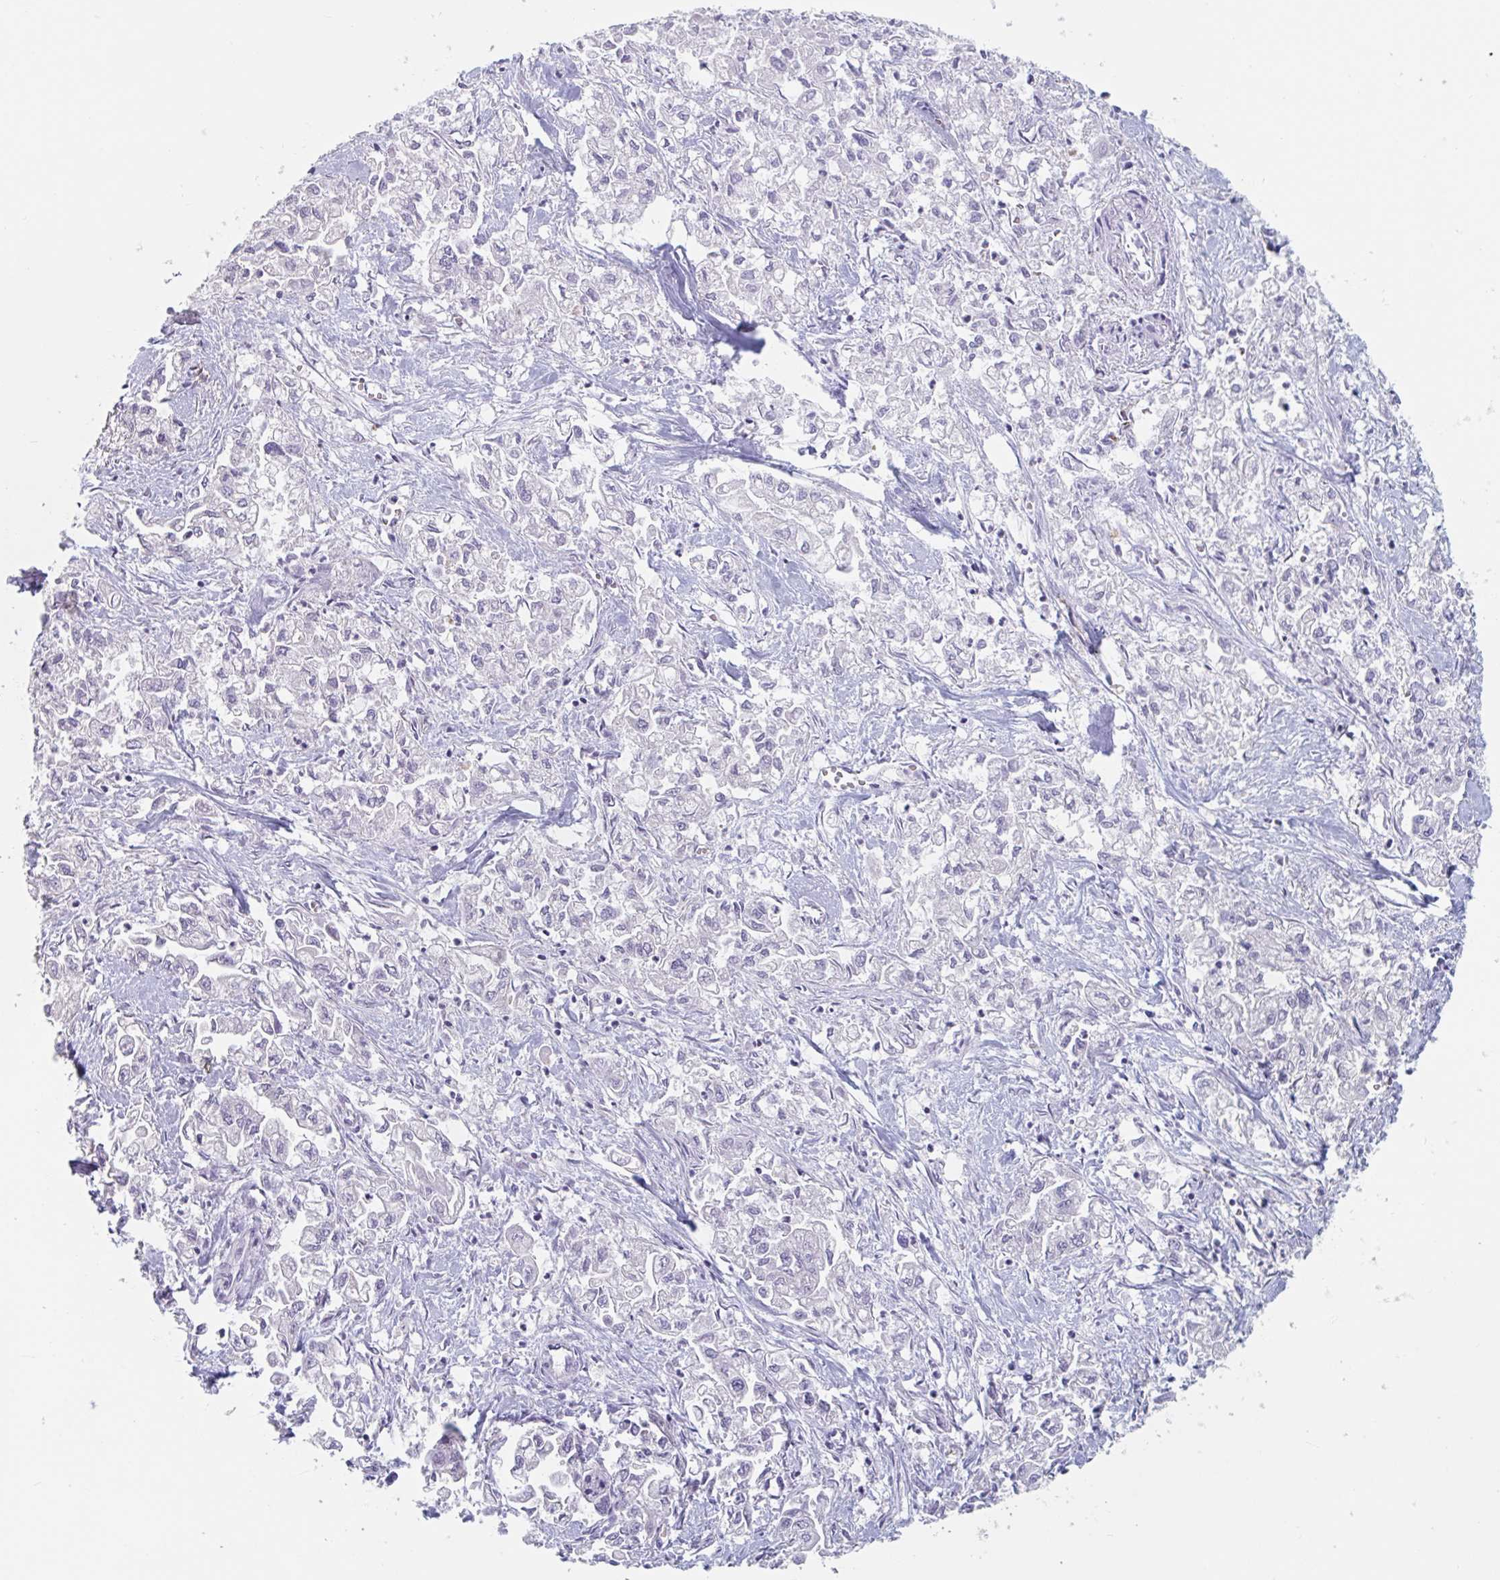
{"staining": {"intensity": "negative", "quantity": "none", "location": "none"}, "tissue": "pancreatic cancer", "cell_type": "Tumor cells", "image_type": "cancer", "snomed": [{"axis": "morphology", "description": "Adenocarcinoma, NOS"}, {"axis": "topography", "description": "Pancreas"}], "caption": "Tumor cells are negative for brown protein staining in pancreatic cancer (adenocarcinoma).", "gene": "ABHD16A", "patient": {"sex": "male", "age": 72}}